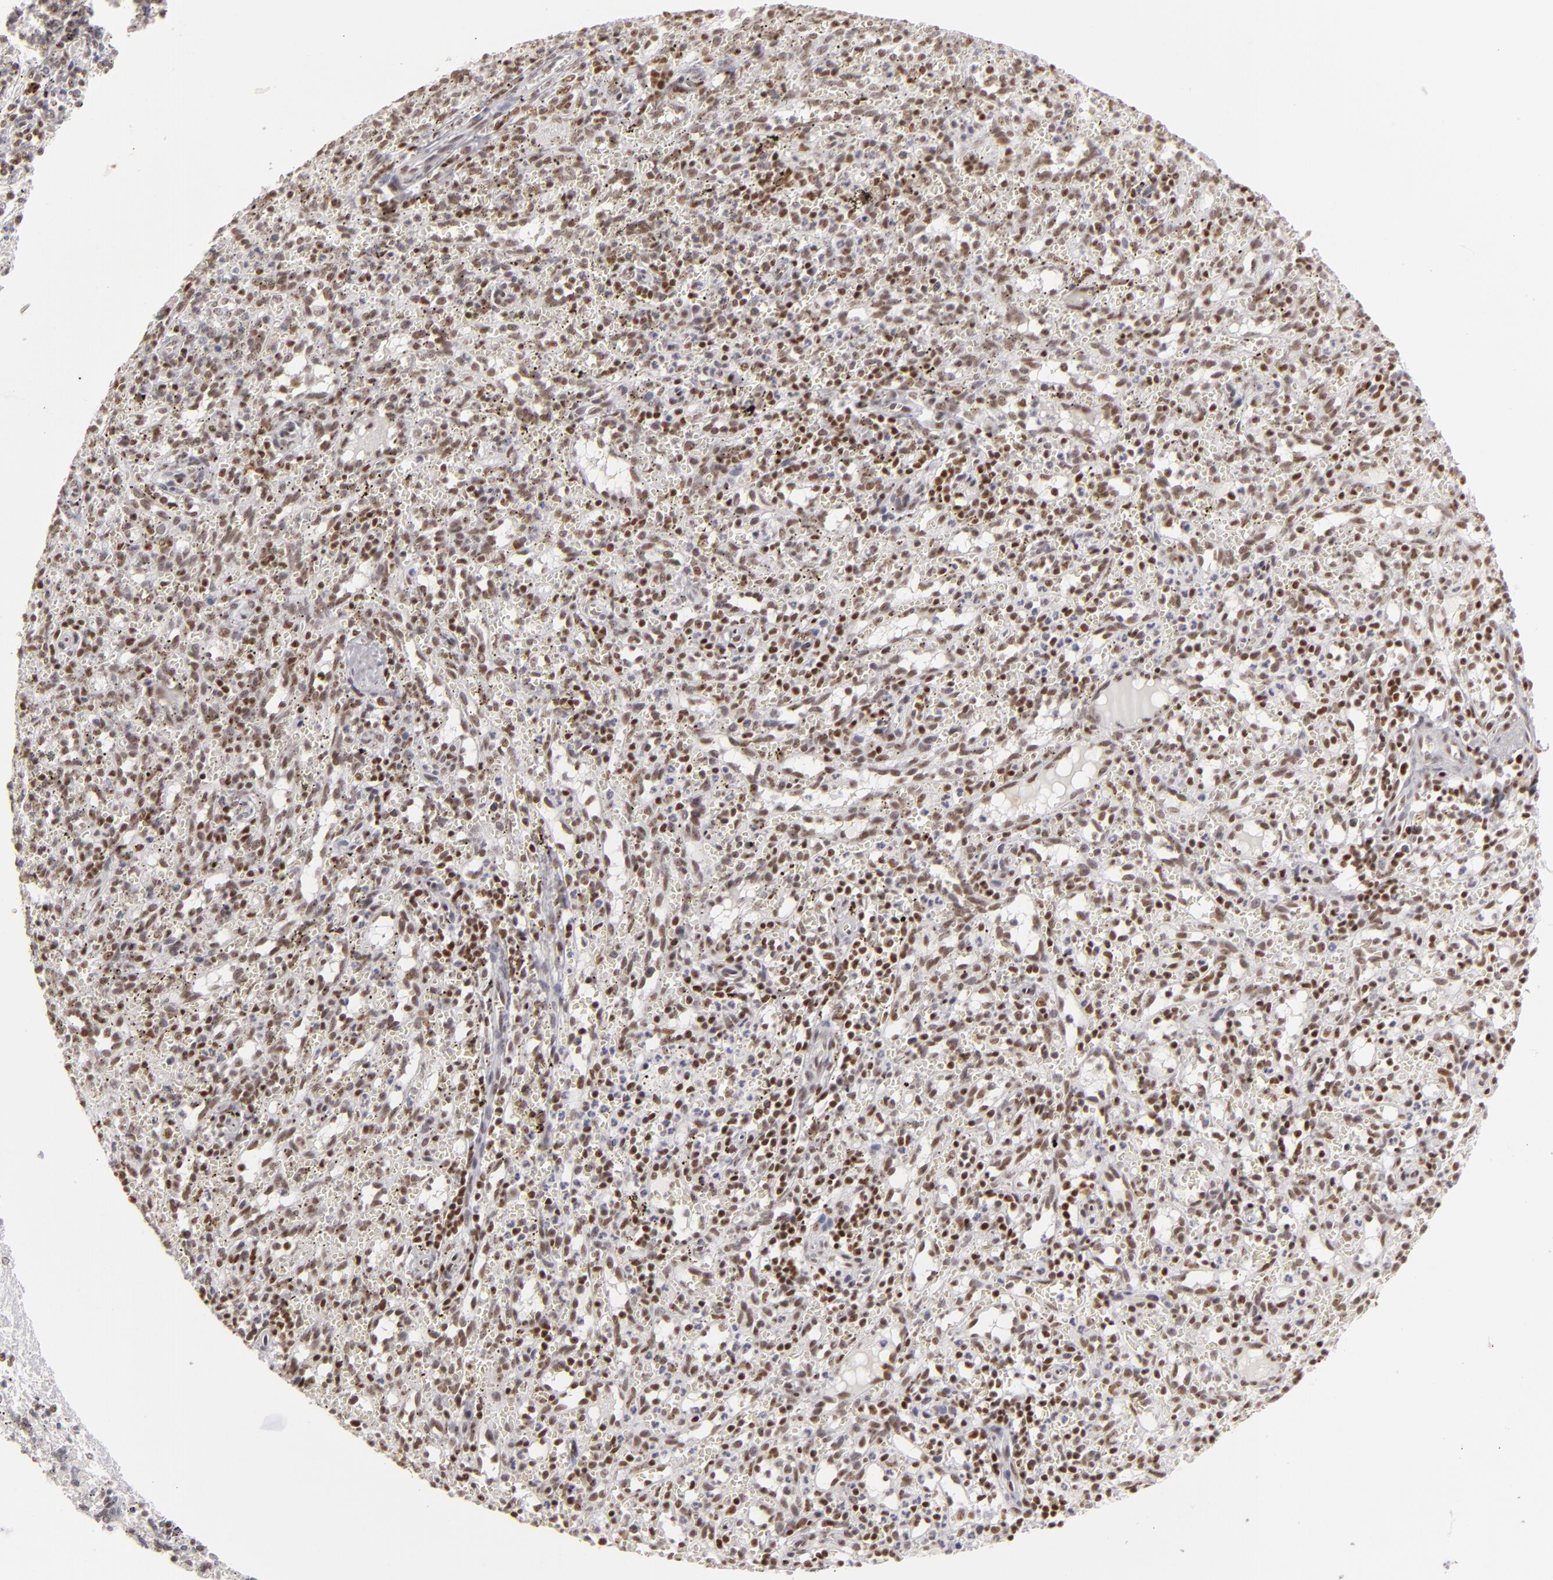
{"staining": {"intensity": "moderate", "quantity": "25%-75%", "location": "nuclear"}, "tissue": "spleen", "cell_type": "Cells in red pulp", "image_type": "normal", "snomed": [{"axis": "morphology", "description": "Normal tissue, NOS"}, {"axis": "topography", "description": "Spleen"}], "caption": "This is a micrograph of immunohistochemistry (IHC) staining of unremarkable spleen, which shows moderate expression in the nuclear of cells in red pulp.", "gene": "DAXX", "patient": {"sex": "female", "age": 10}}